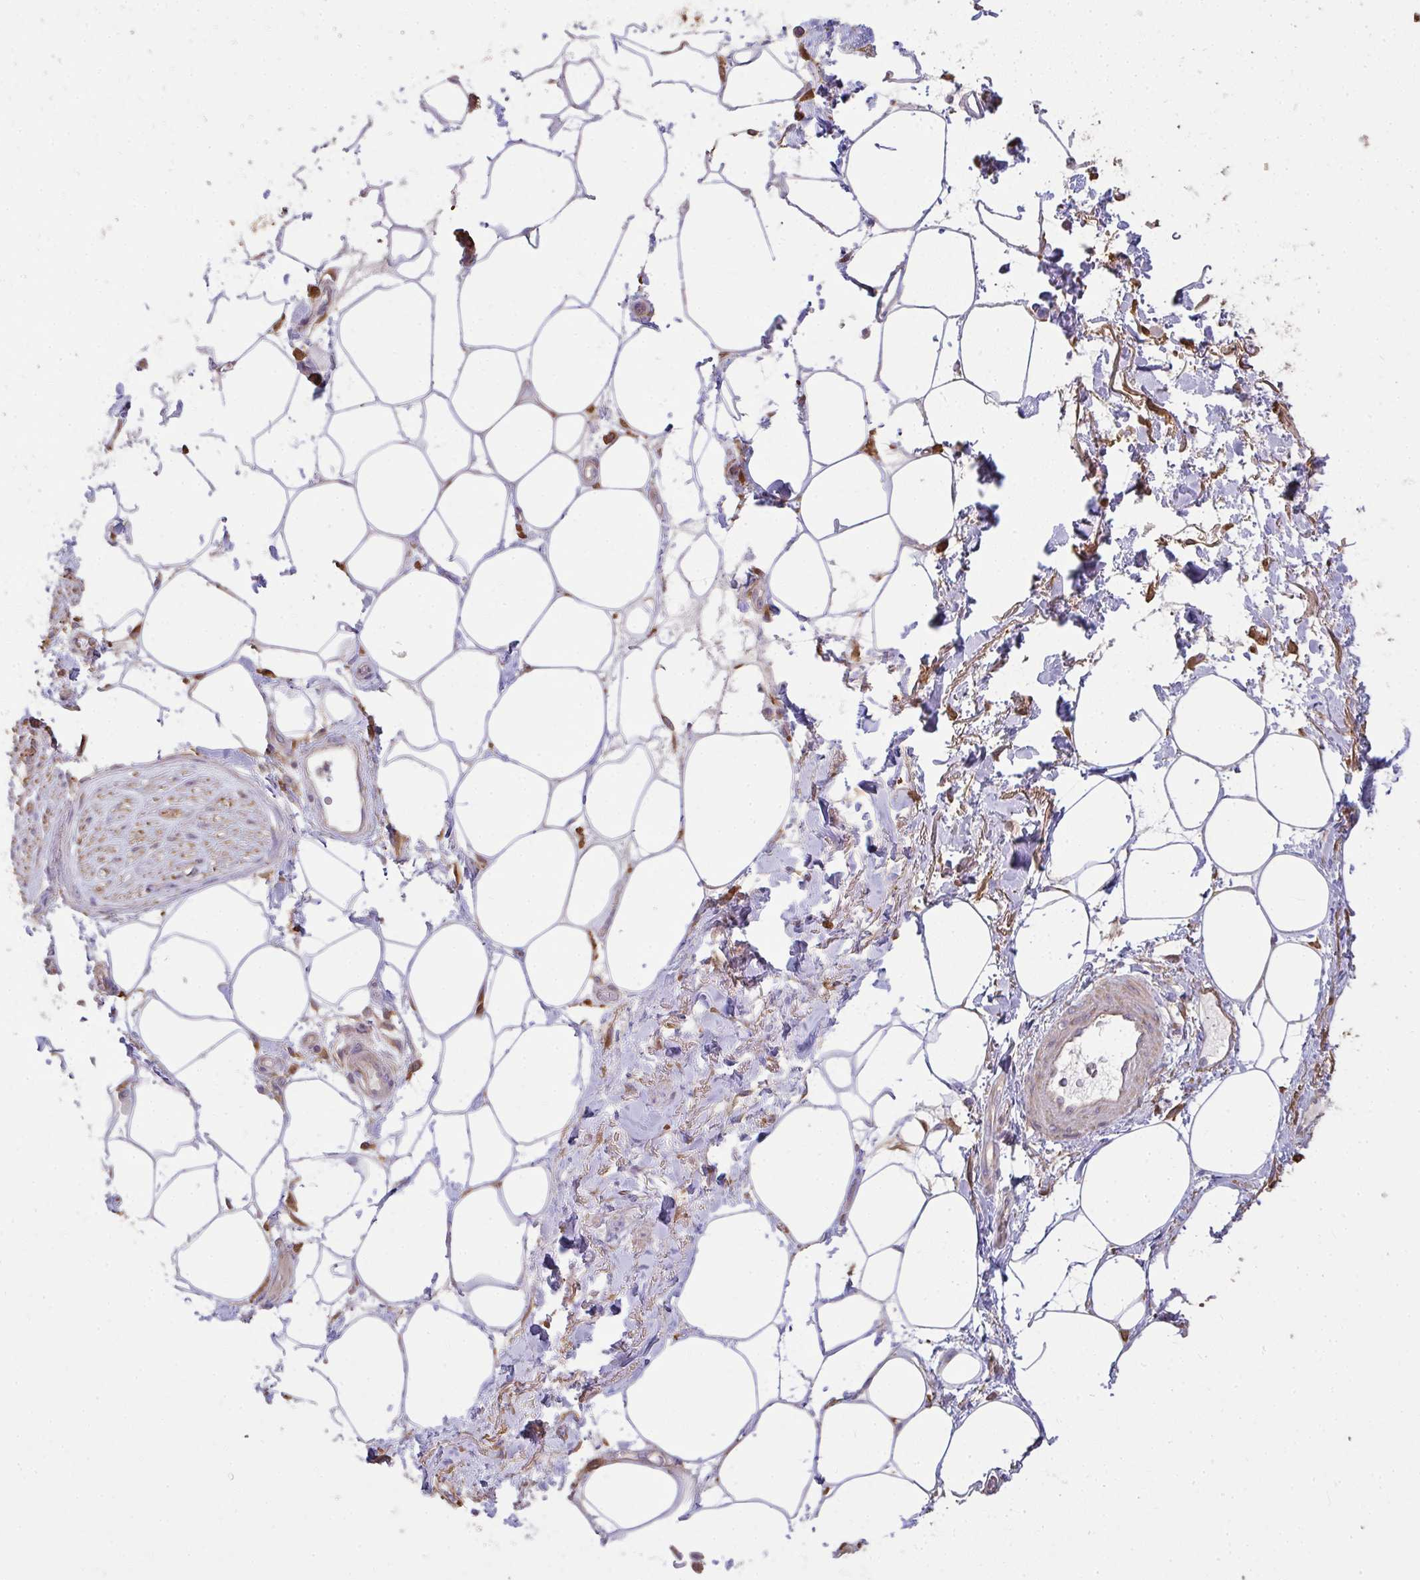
{"staining": {"intensity": "negative", "quantity": "none", "location": "none"}, "tissue": "adipose tissue", "cell_type": "Adipocytes", "image_type": "normal", "snomed": [{"axis": "morphology", "description": "Normal tissue, NOS"}, {"axis": "topography", "description": "Vagina"}, {"axis": "topography", "description": "Peripheral nerve tissue"}], "caption": "This is a photomicrograph of immunohistochemistry (IHC) staining of unremarkable adipose tissue, which shows no positivity in adipocytes. (DAB immunohistochemistry, high magnification).", "gene": "BRINP3", "patient": {"sex": "female", "age": 71}}